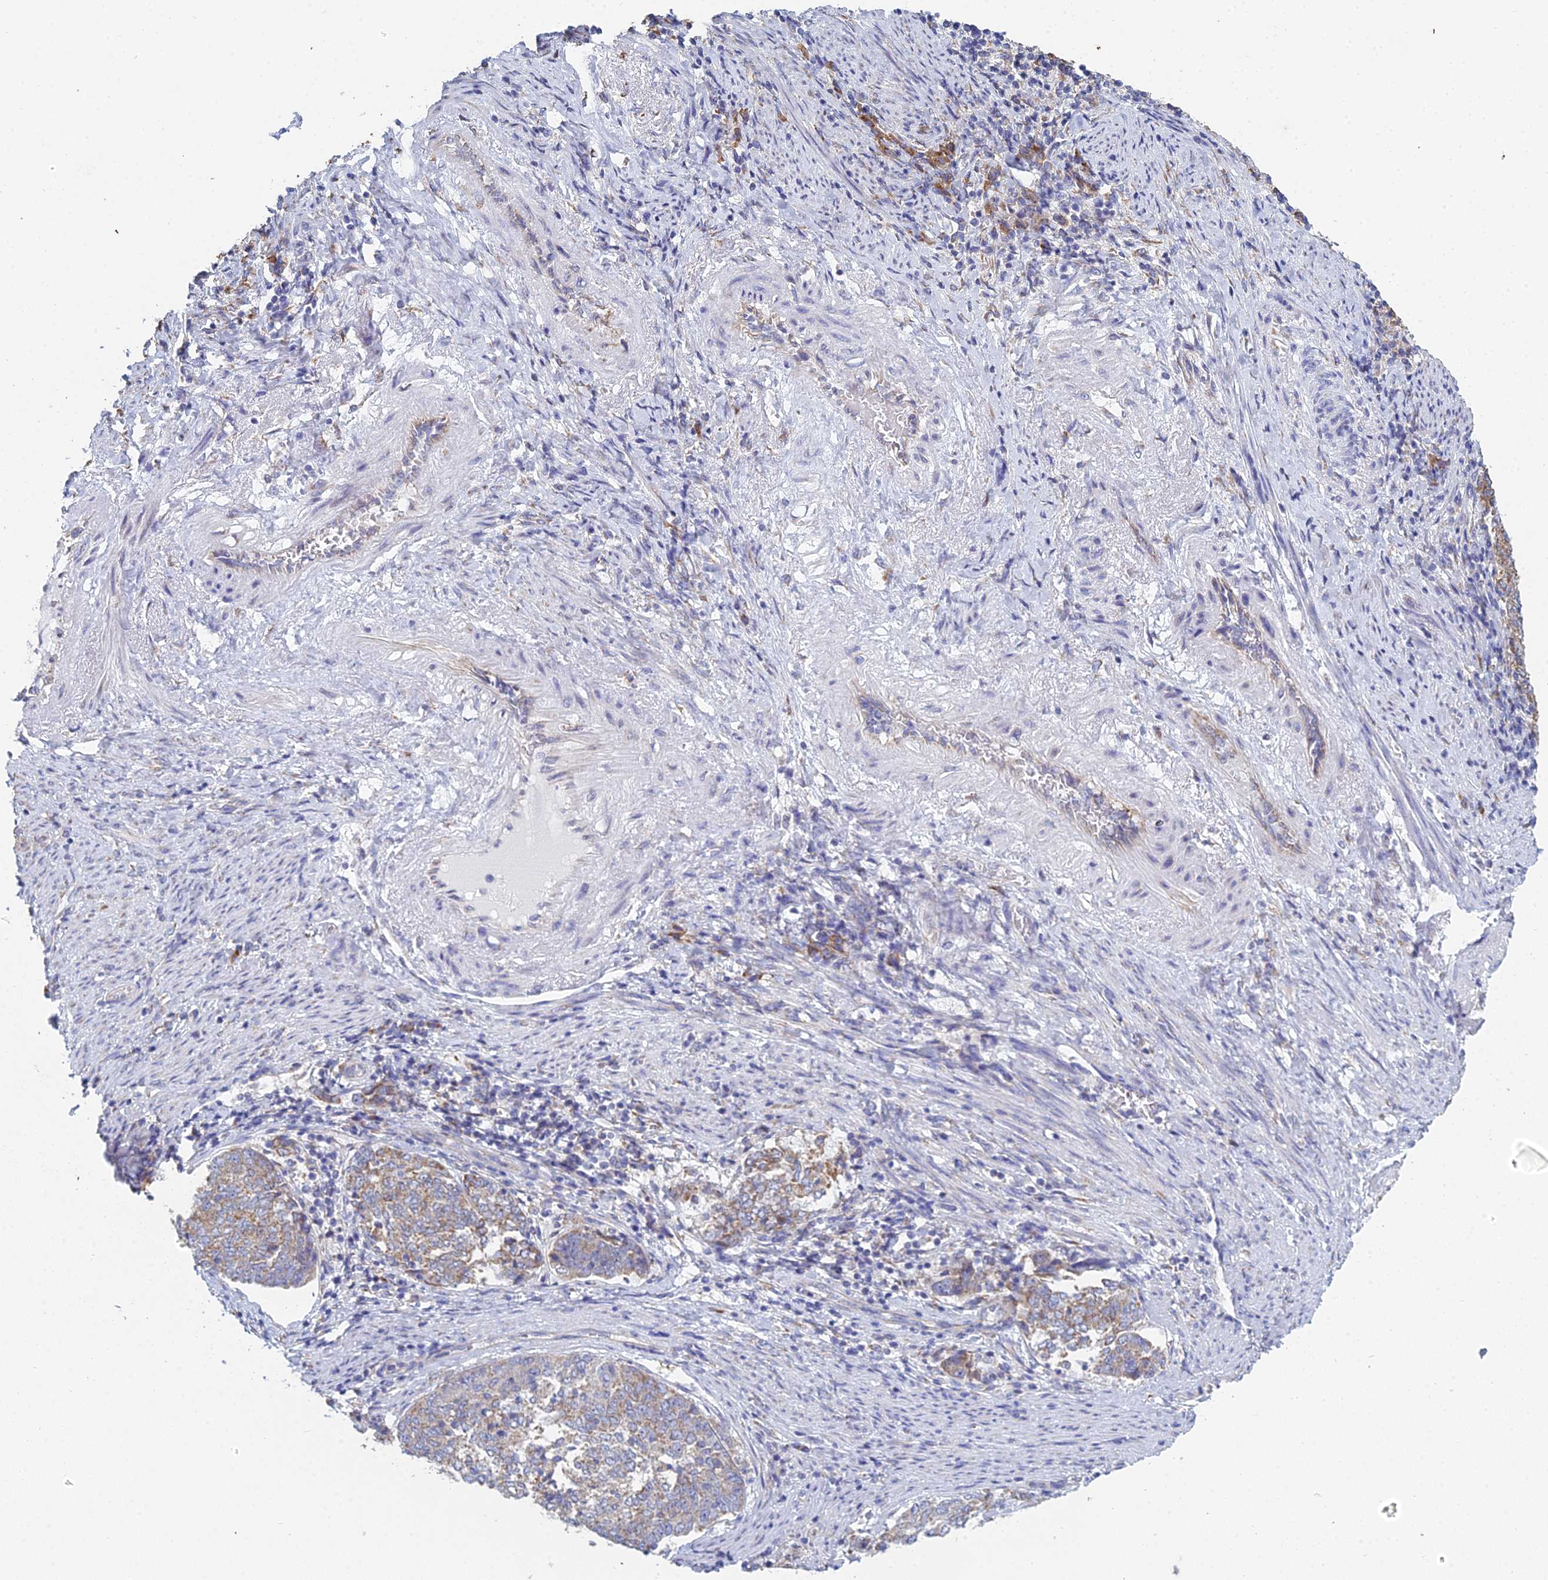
{"staining": {"intensity": "moderate", "quantity": ">75%", "location": "cytoplasmic/membranous"}, "tissue": "endometrial cancer", "cell_type": "Tumor cells", "image_type": "cancer", "snomed": [{"axis": "morphology", "description": "Adenocarcinoma, NOS"}, {"axis": "topography", "description": "Endometrium"}], "caption": "Protein expression analysis of human adenocarcinoma (endometrial) reveals moderate cytoplasmic/membranous staining in approximately >75% of tumor cells.", "gene": "CRACR2B", "patient": {"sex": "female", "age": 80}}